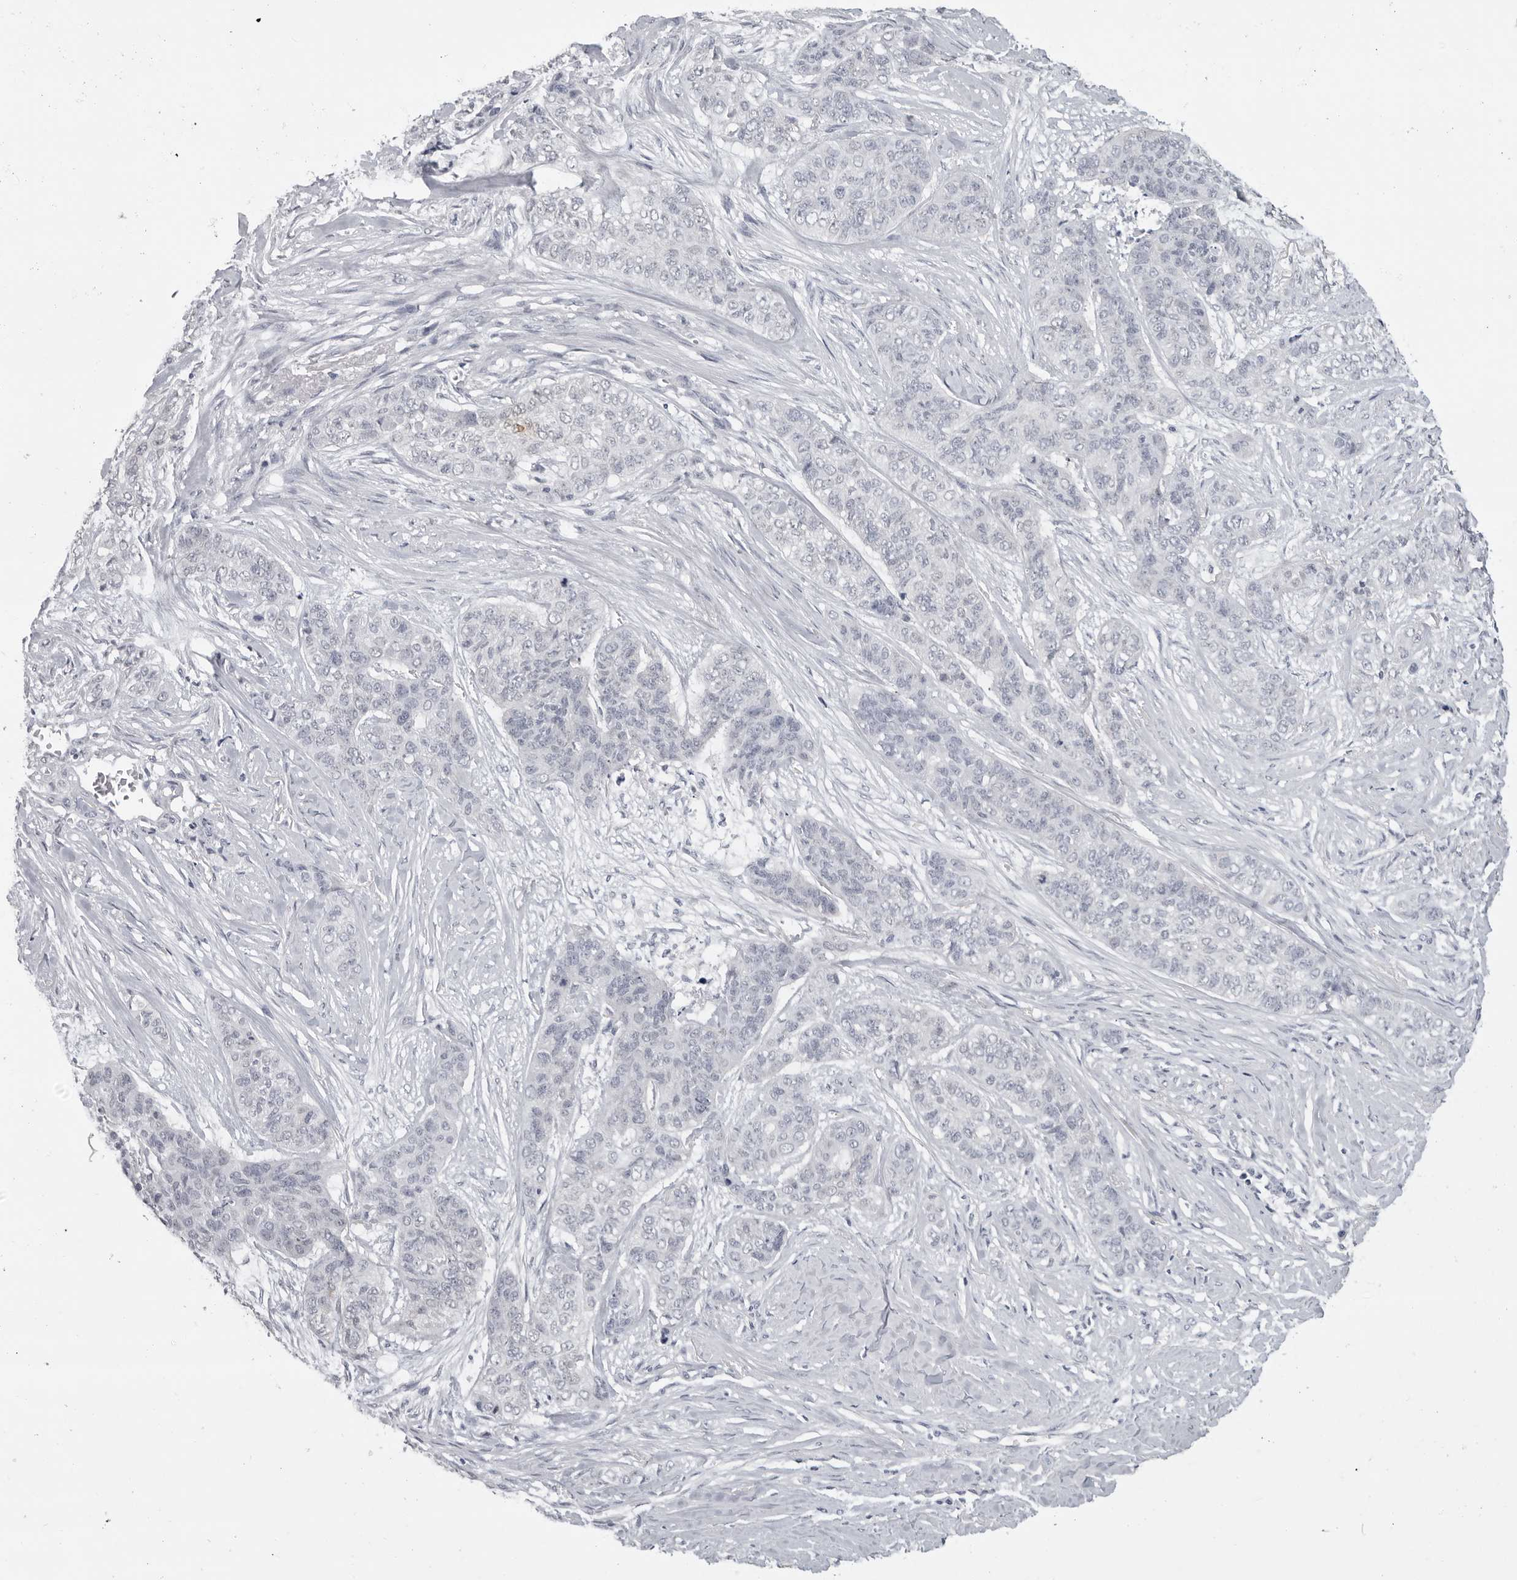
{"staining": {"intensity": "negative", "quantity": "none", "location": "none"}, "tissue": "skin cancer", "cell_type": "Tumor cells", "image_type": "cancer", "snomed": [{"axis": "morphology", "description": "Basal cell carcinoma"}, {"axis": "topography", "description": "Skin"}], "caption": "Tumor cells show no significant protein expression in basal cell carcinoma (skin).", "gene": "SERPINF2", "patient": {"sex": "female", "age": 64}}